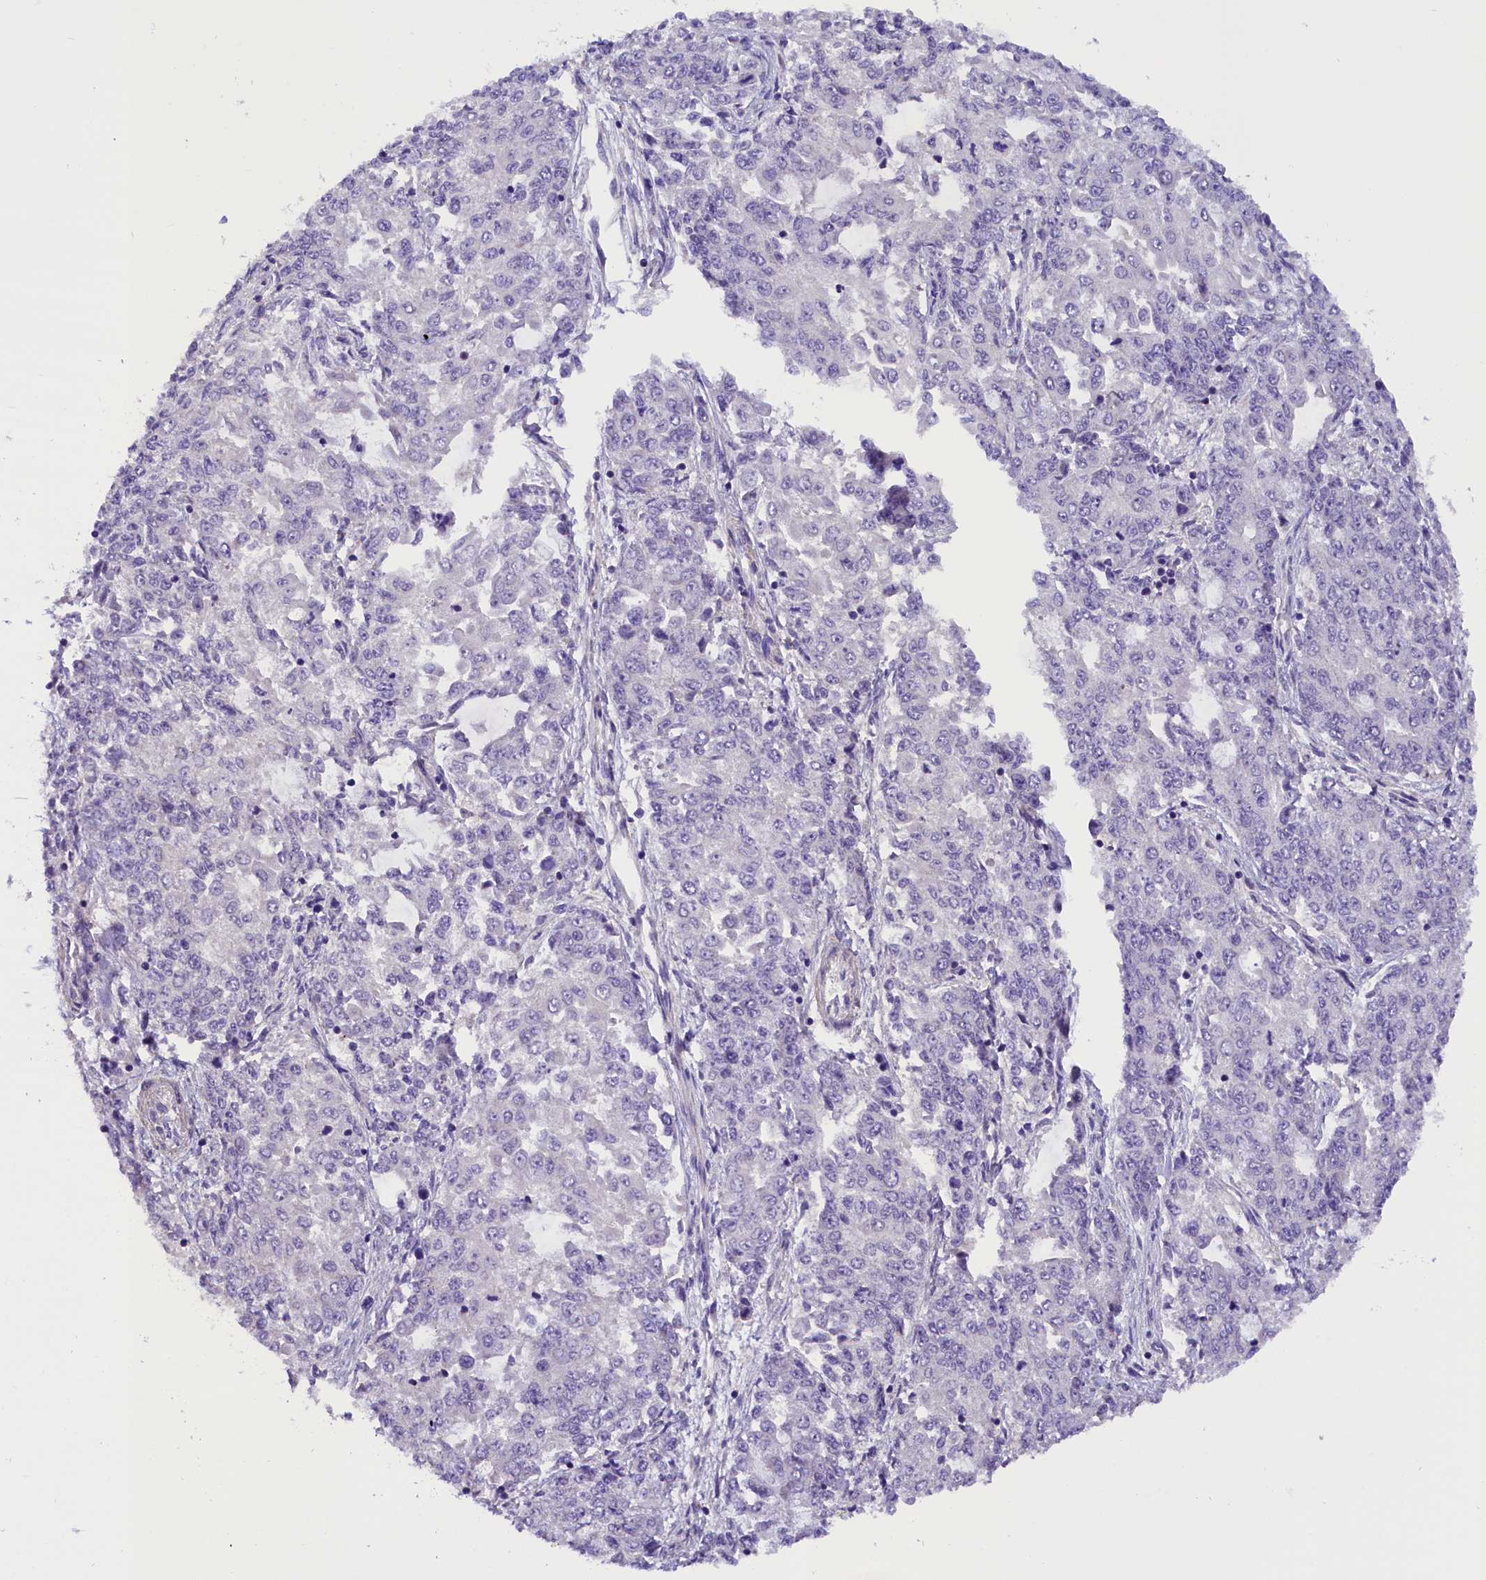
{"staining": {"intensity": "negative", "quantity": "none", "location": "none"}, "tissue": "endometrial cancer", "cell_type": "Tumor cells", "image_type": "cancer", "snomed": [{"axis": "morphology", "description": "Adenocarcinoma, NOS"}, {"axis": "topography", "description": "Endometrium"}], "caption": "A histopathology image of human endometrial cancer is negative for staining in tumor cells.", "gene": "MEX3B", "patient": {"sex": "female", "age": 50}}